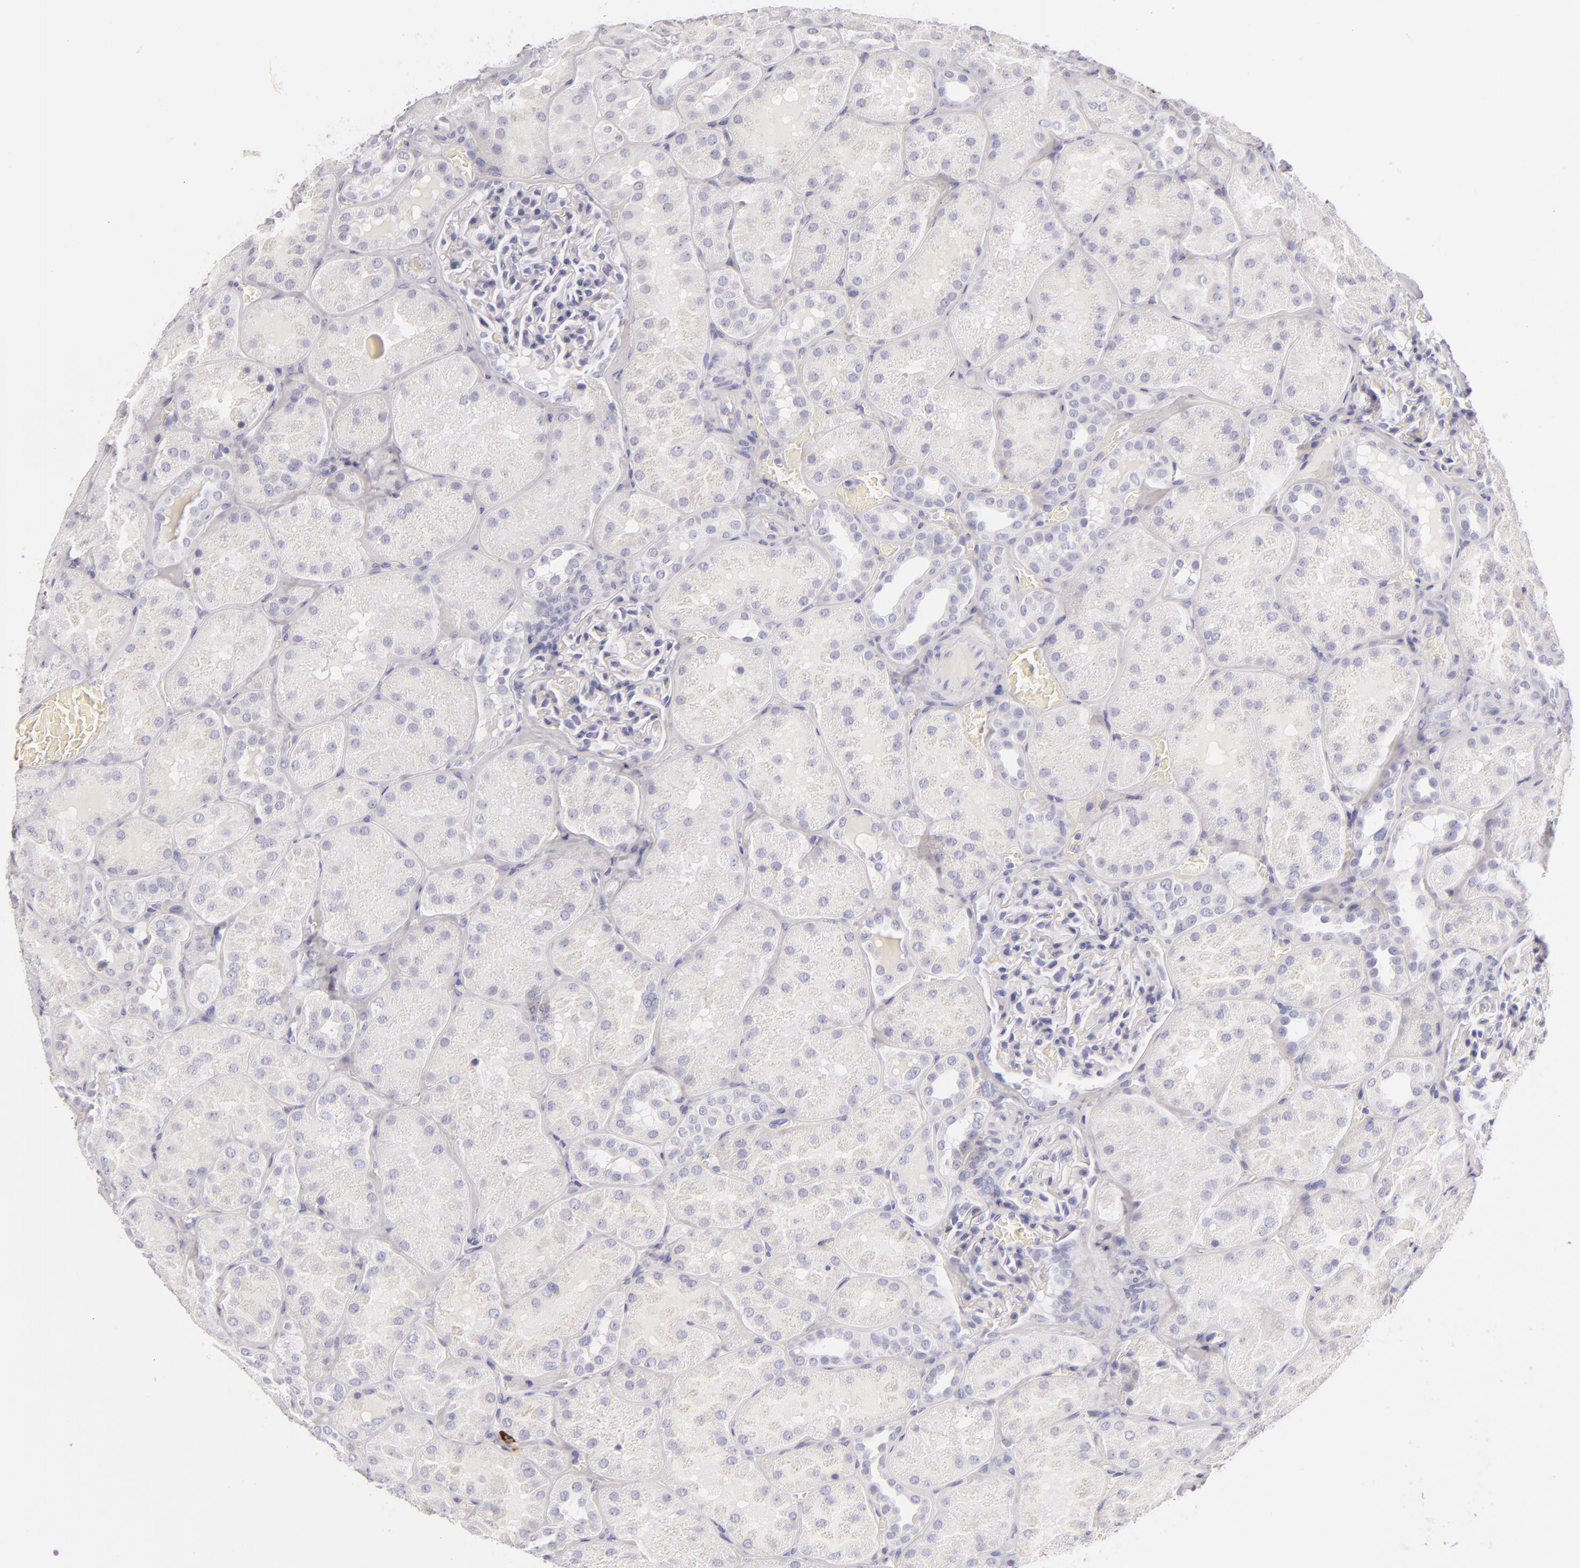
{"staining": {"intensity": "negative", "quantity": "none", "location": "none"}, "tissue": "kidney", "cell_type": "Cells in glomeruli", "image_type": "normal", "snomed": [{"axis": "morphology", "description": "Normal tissue, NOS"}, {"axis": "topography", "description": "Kidney"}], "caption": "Histopathology image shows no significant protein expression in cells in glomeruli of normal kidney. Nuclei are stained in blue.", "gene": "TPSD1", "patient": {"sex": "male", "age": 28}}